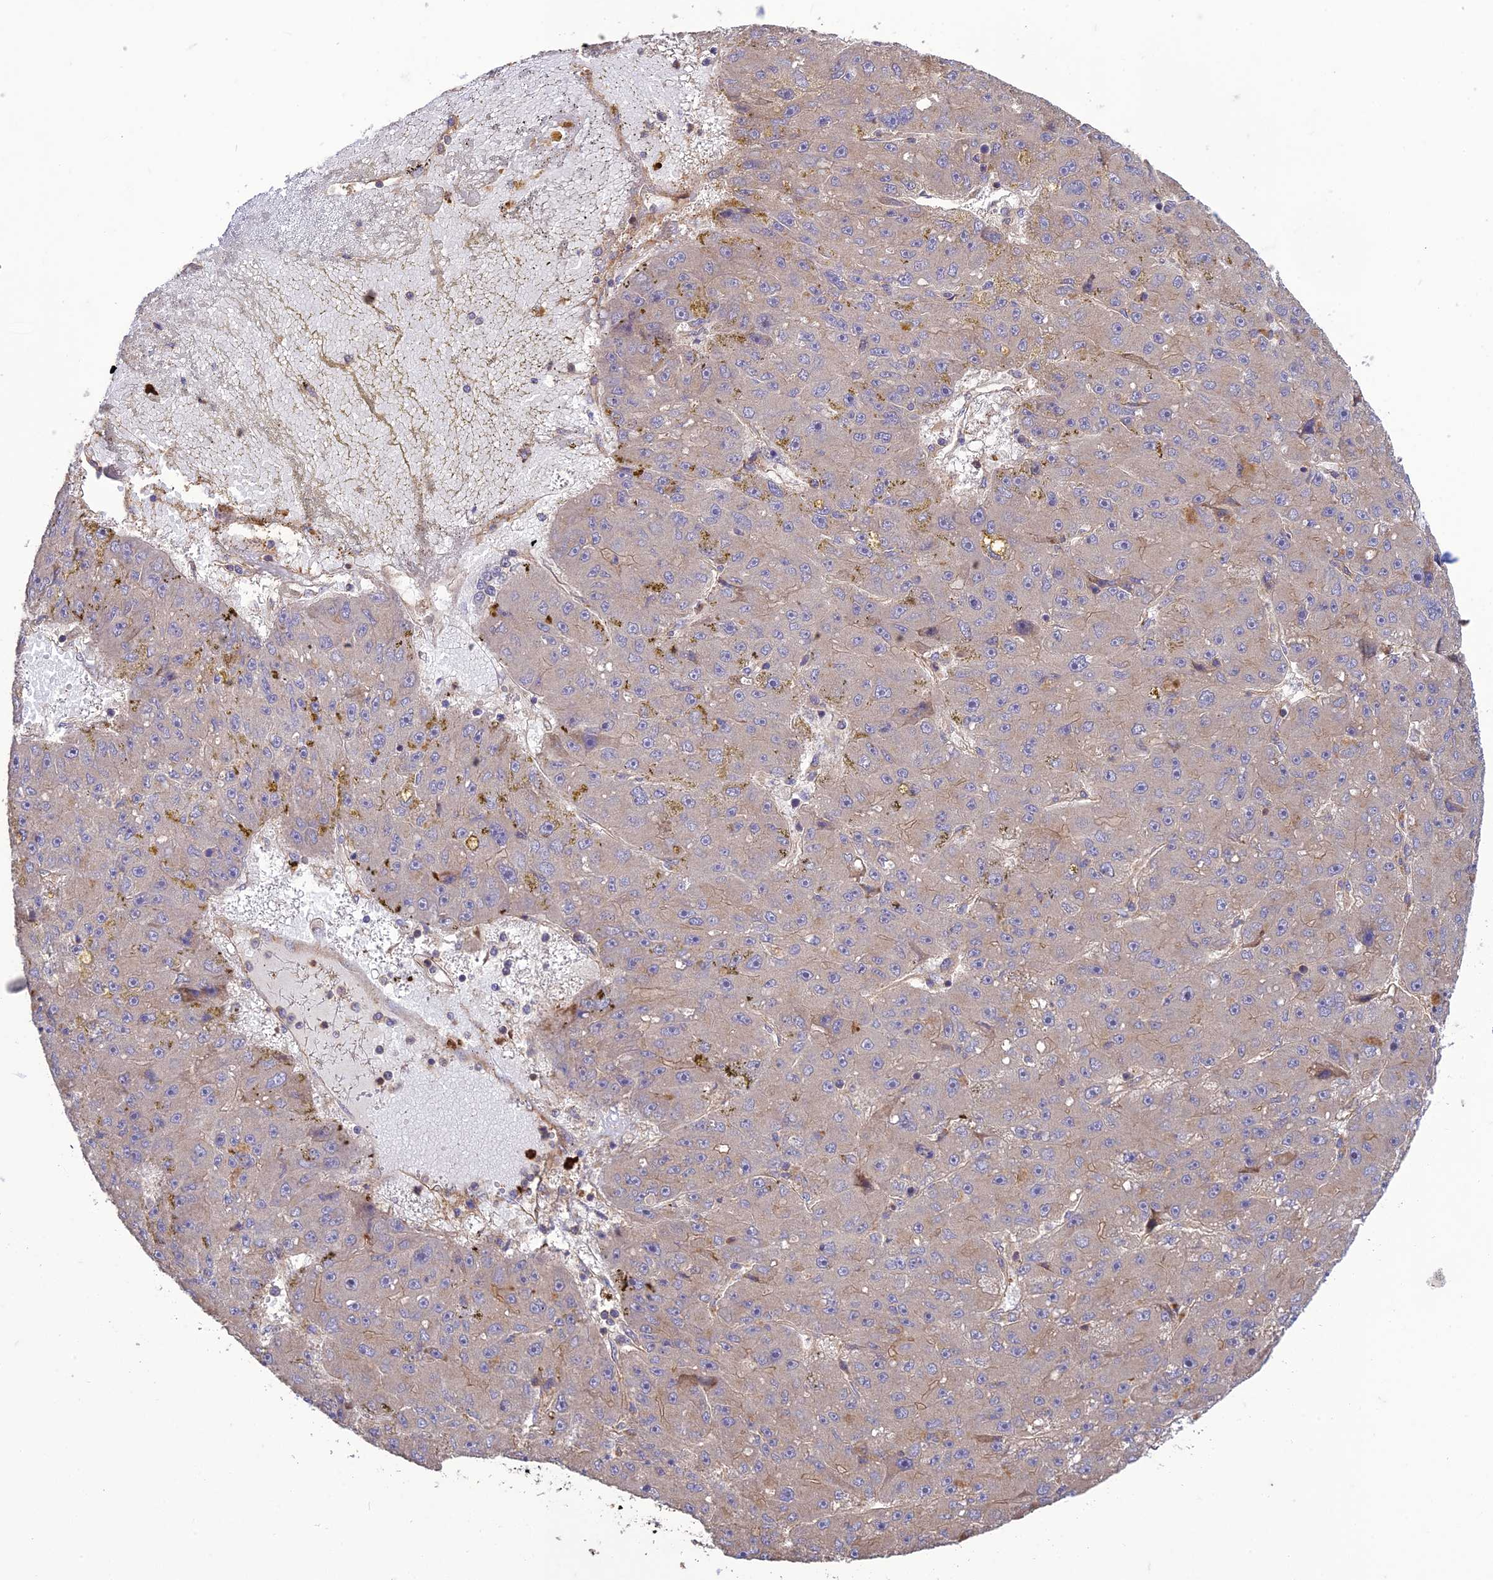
{"staining": {"intensity": "weak", "quantity": "<25%", "location": "cytoplasmic/membranous"}, "tissue": "liver cancer", "cell_type": "Tumor cells", "image_type": "cancer", "snomed": [{"axis": "morphology", "description": "Carcinoma, Hepatocellular, NOS"}, {"axis": "topography", "description": "Liver"}], "caption": "Immunohistochemistry (IHC) of liver cancer (hepatocellular carcinoma) displays no positivity in tumor cells.", "gene": "TMEM131L", "patient": {"sex": "male", "age": 67}}